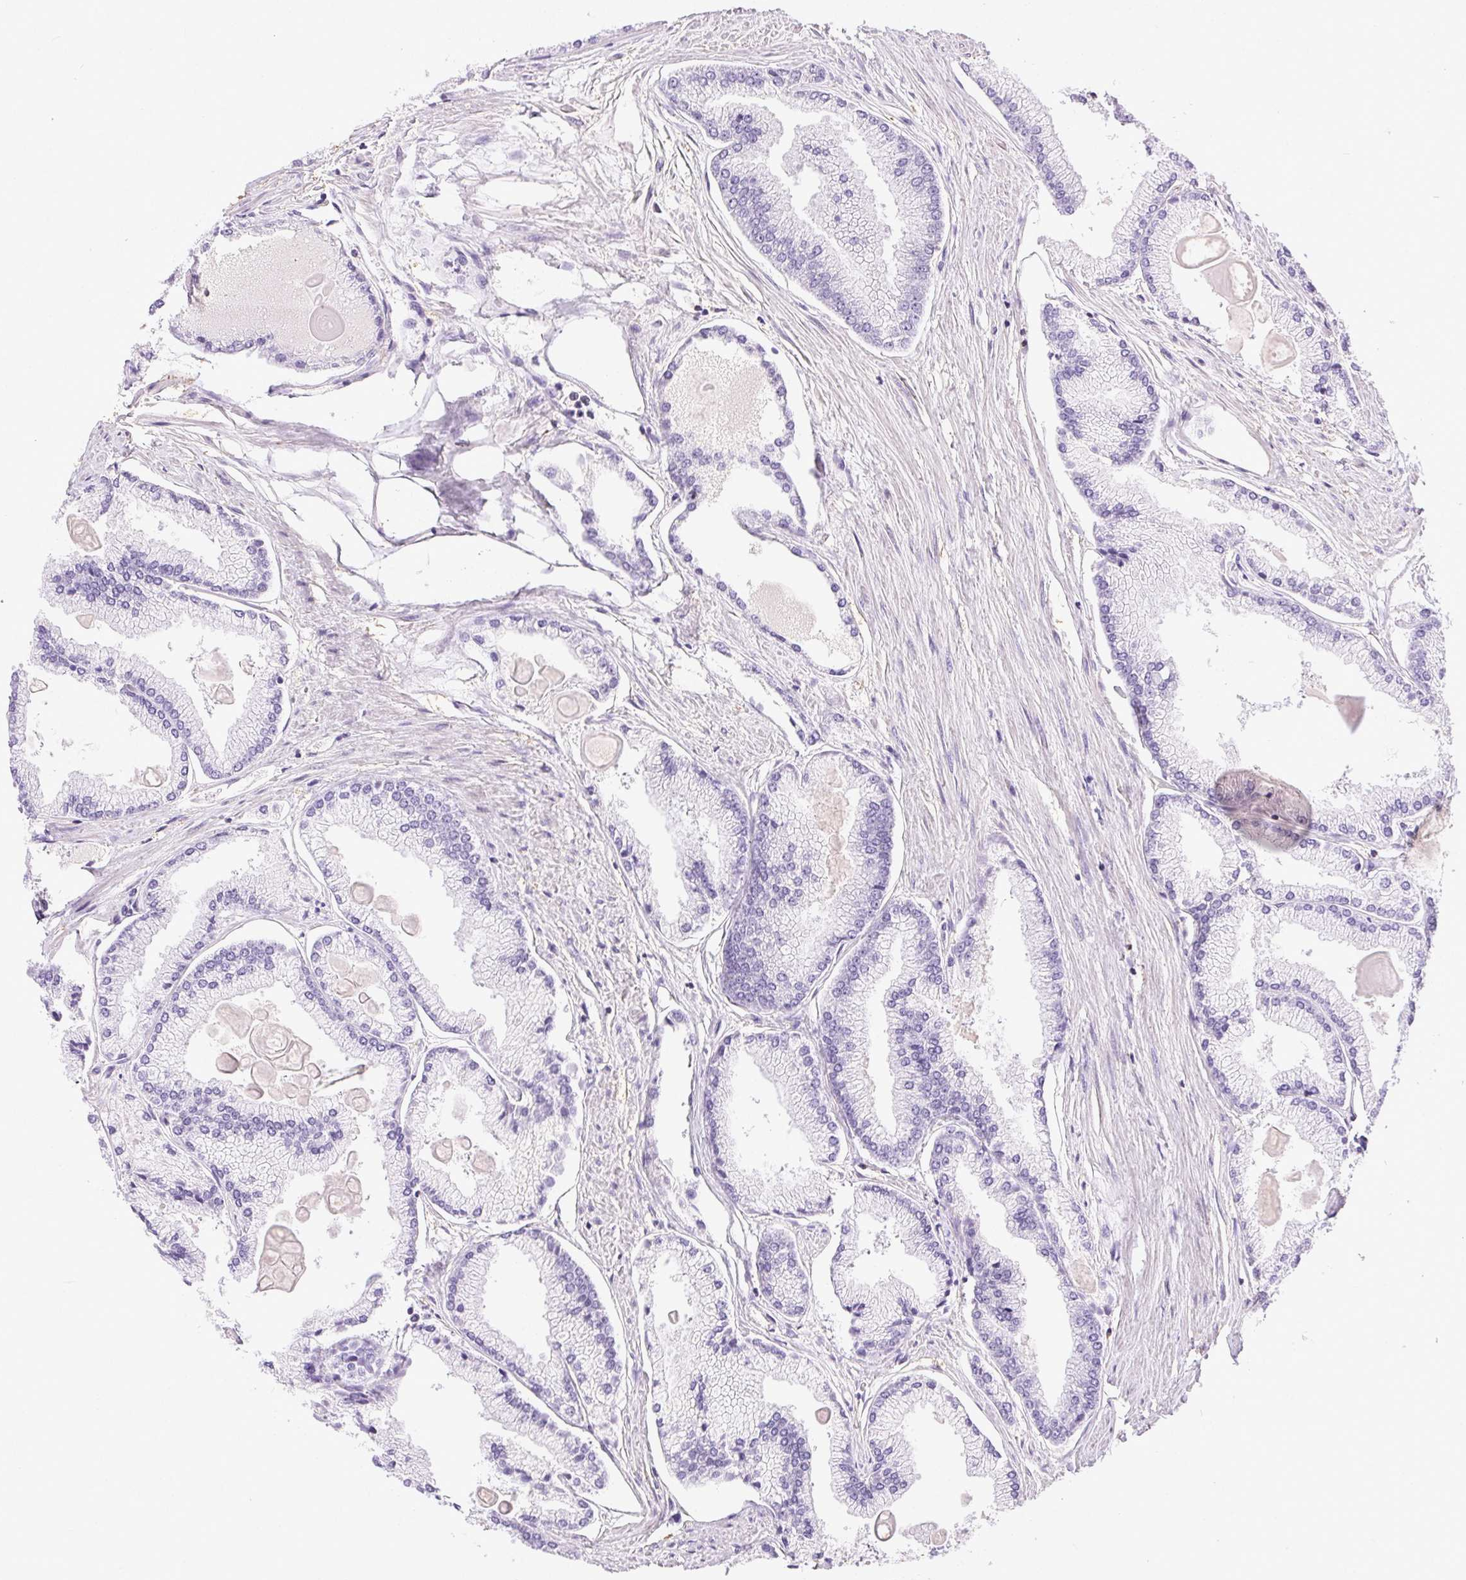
{"staining": {"intensity": "negative", "quantity": "none", "location": "none"}, "tissue": "prostate cancer", "cell_type": "Tumor cells", "image_type": "cancer", "snomed": [{"axis": "morphology", "description": "Adenocarcinoma, High grade"}, {"axis": "topography", "description": "Prostate"}], "caption": "Tumor cells show no significant protein expression in prostate high-grade adenocarcinoma.", "gene": "SYCE2", "patient": {"sex": "male", "age": 68}}